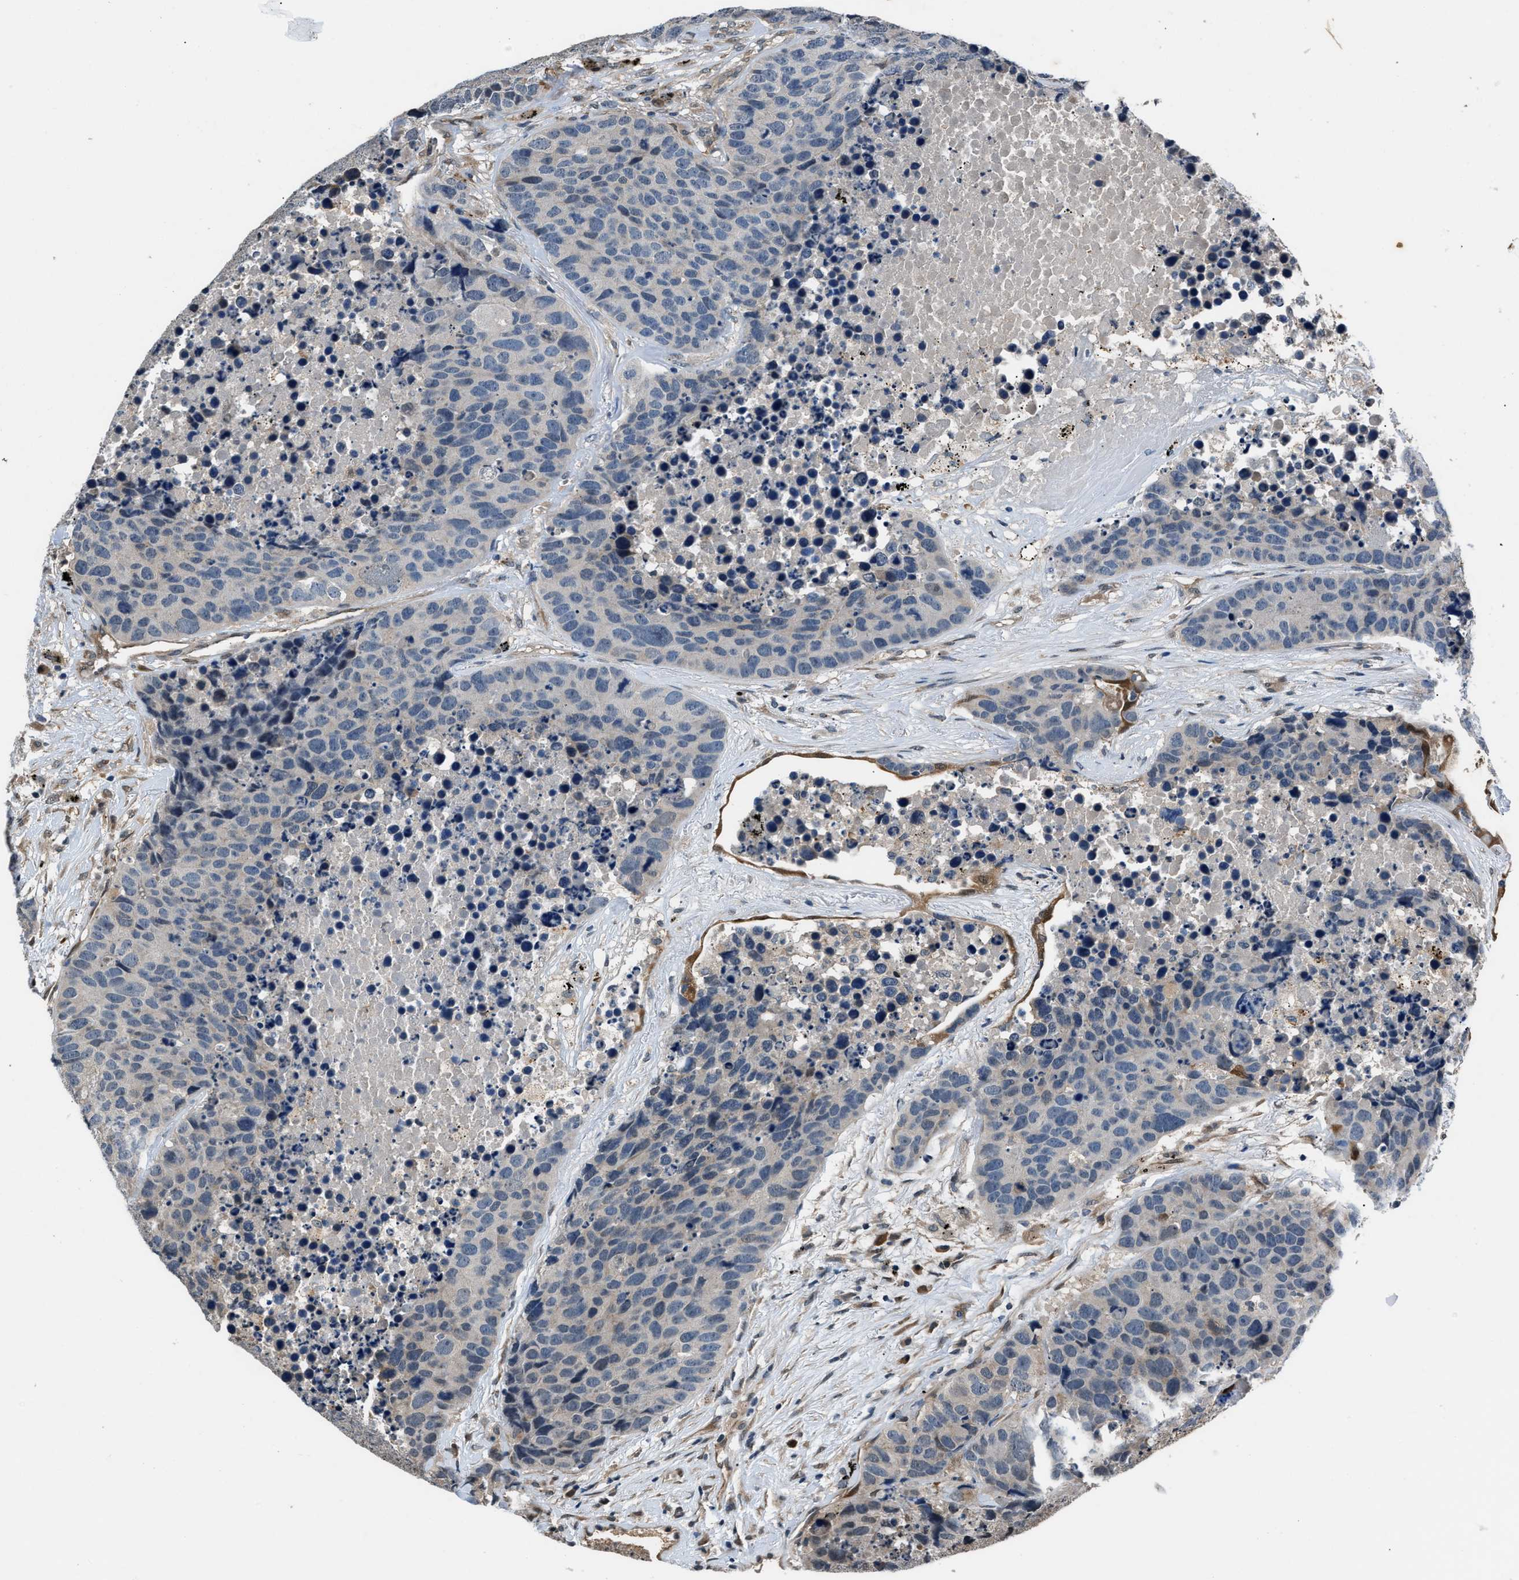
{"staining": {"intensity": "negative", "quantity": "none", "location": "none"}, "tissue": "carcinoid", "cell_type": "Tumor cells", "image_type": "cancer", "snomed": [{"axis": "morphology", "description": "Carcinoid, malignant, NOS"}, {"axis": "topography", "description": "Lung"}], "caption": "Protein analysis of malignant carcinoid reveals no significant positivity in tumor cells.", "gene": "TP53I3", "patient": {"sex": "male", "age": 60}}